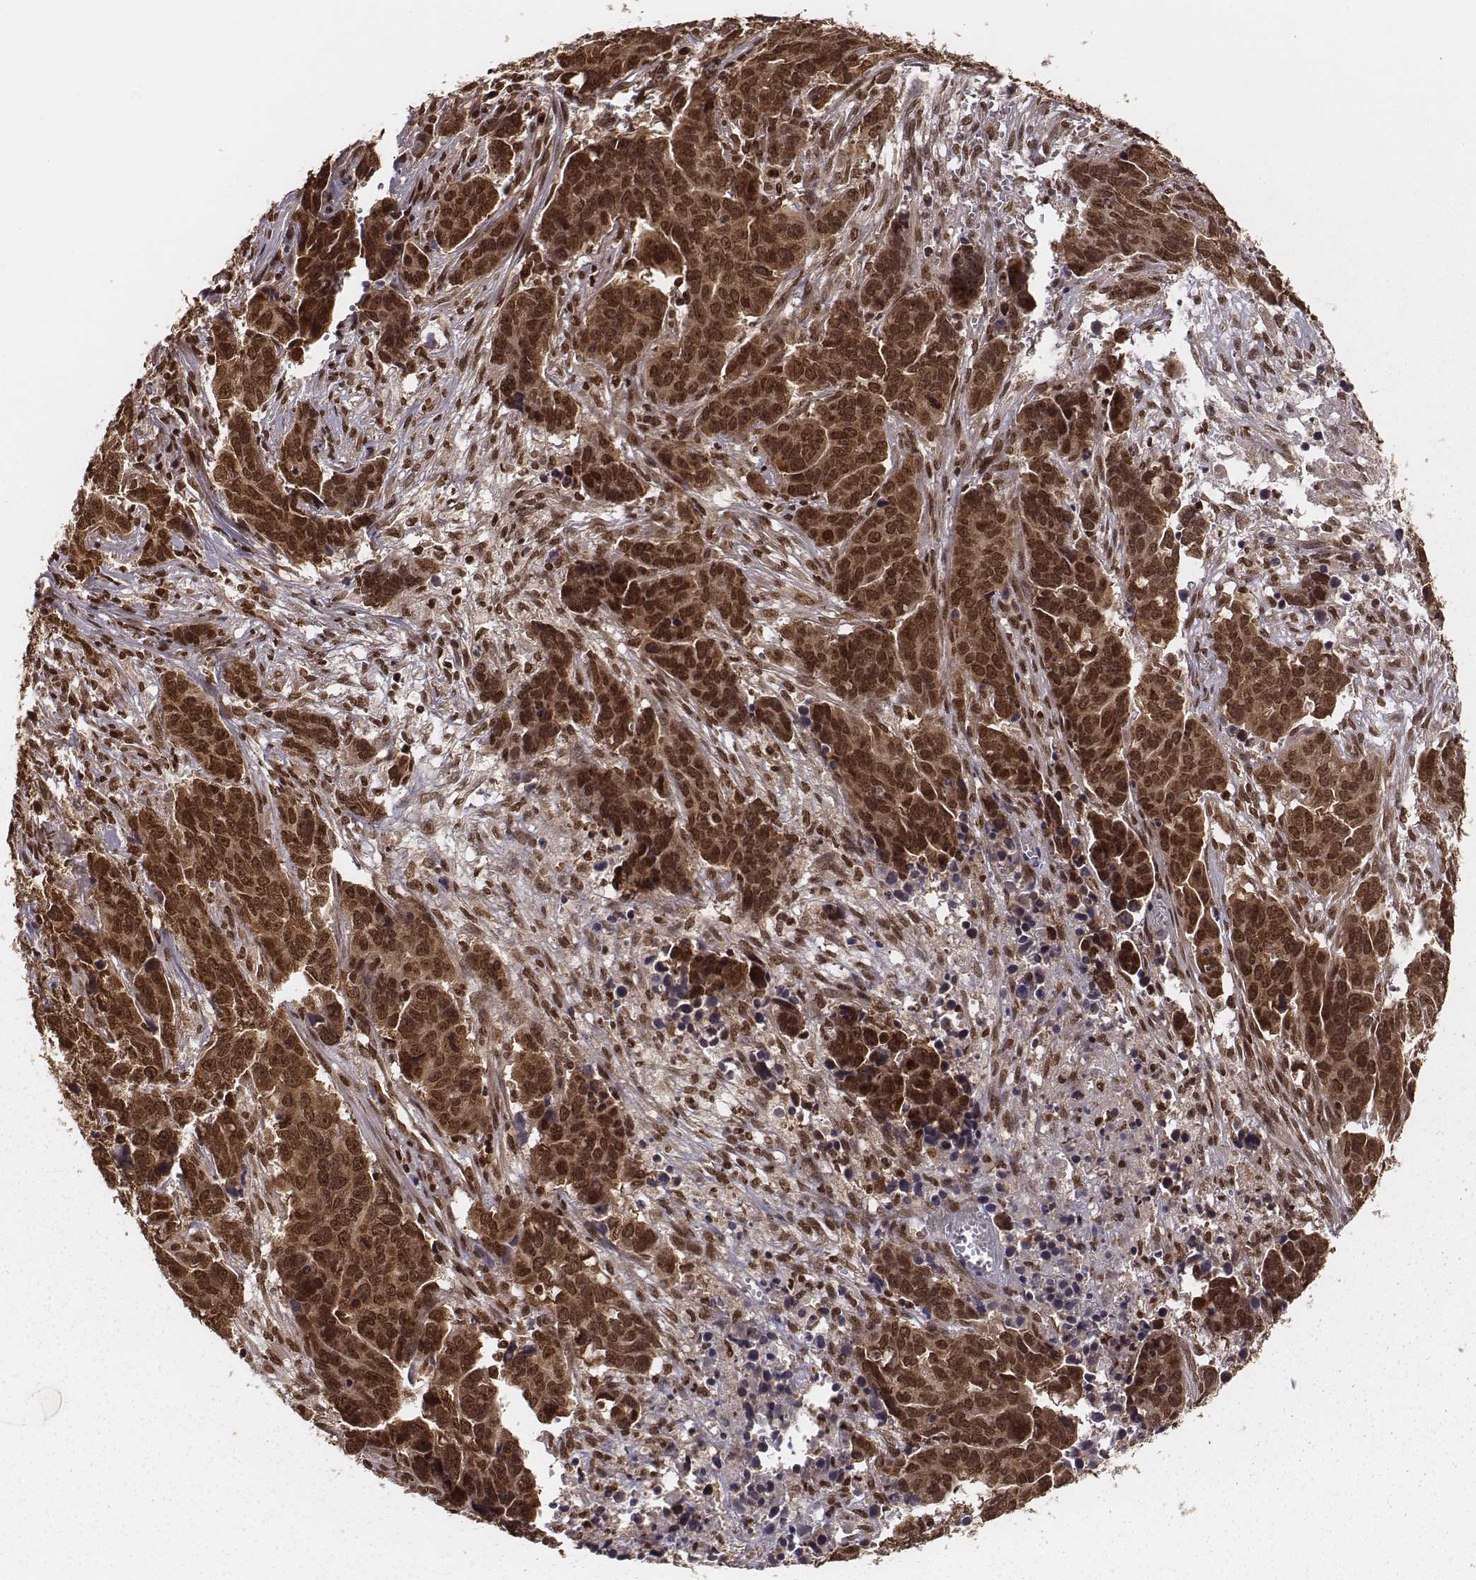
{"staining": {"intensity": "strong", "quantity": ">75%", "location": "cytoplasmic/membranous,nuclear"}, "tissue": "ovarian cancer", "cell_type": "Tumor cells", "image_type": "cancer", "snomed": [{"axis": "morphology", "description": "Carcinoma, endometroid"}, {"axis": "topography", "description": "Ovary"}], "caption": "Immunohistochemistry image of neoplastic tissue: human ovarian cancer stained using immunohistochemistry (IHC) shows high levels of strong protein expression localized specifically in the cytoplasmic/membranous and nuclear of tumor cells, appearing as a cytoplasmic/membranous and nuclear brown color.", "gene": "NFX1", "patient": {"sex": "female", "age": 78}}